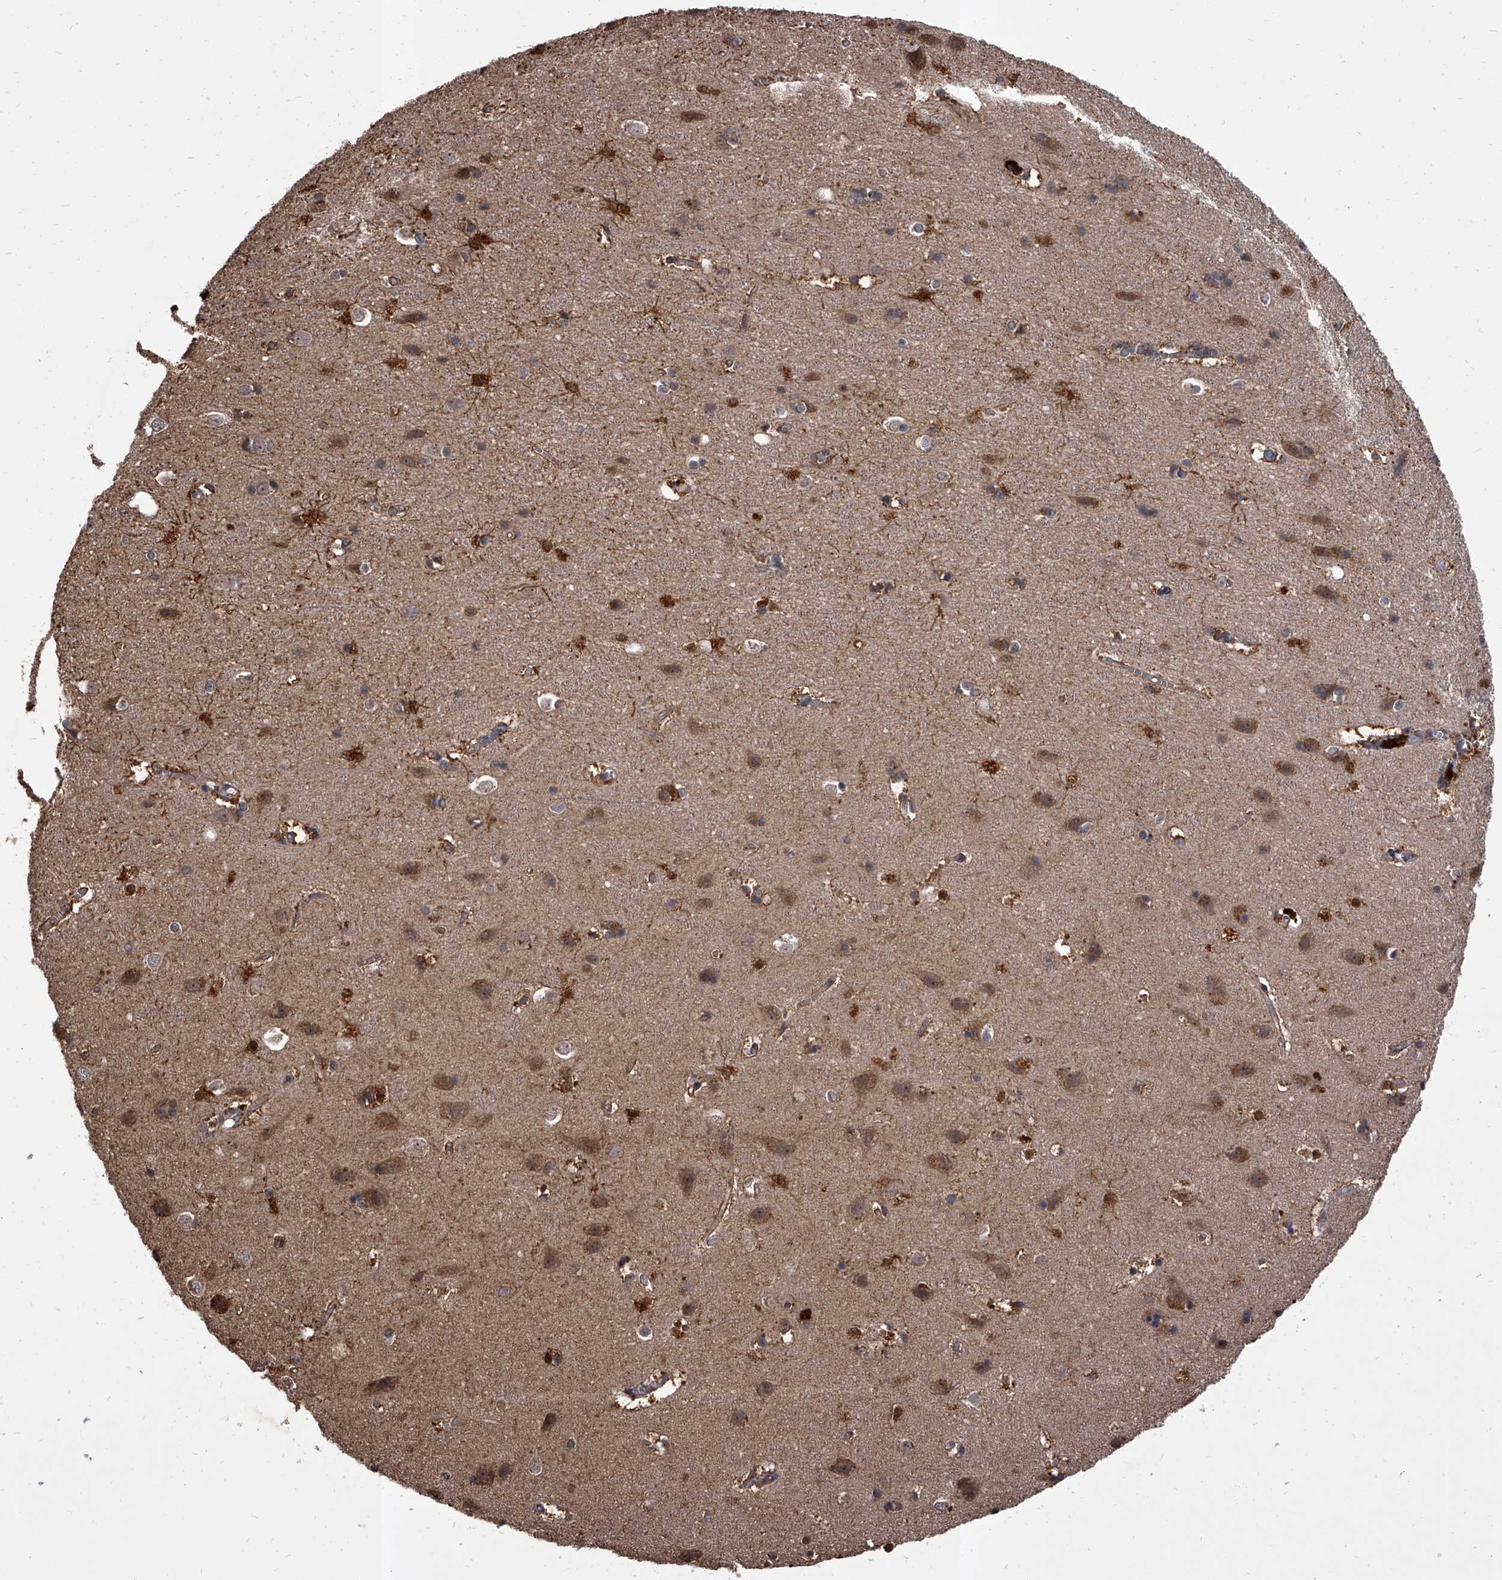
{"staining": {"intensity": "weak", "quantity": "25%-75%", "location": "cytoplasmic/membranous"}, "tissue": "cerebral cortex", "cell_type": "Endothelial cells", "image_type": "normal", "snomed": [{"axis": "morphology", "description": "Normal tissue, NOS"}, {"axis": "topography", "description": "Cerebral cortex"}], "caption": "Endothelial cells exhibit low levels of weak cytoplasmic/membranous positivity in approximately 25%-75% of cells in normal human cerebral cortex.", "gene": "SLC18B1", "patient": {"sex": "male", "age": 54}}